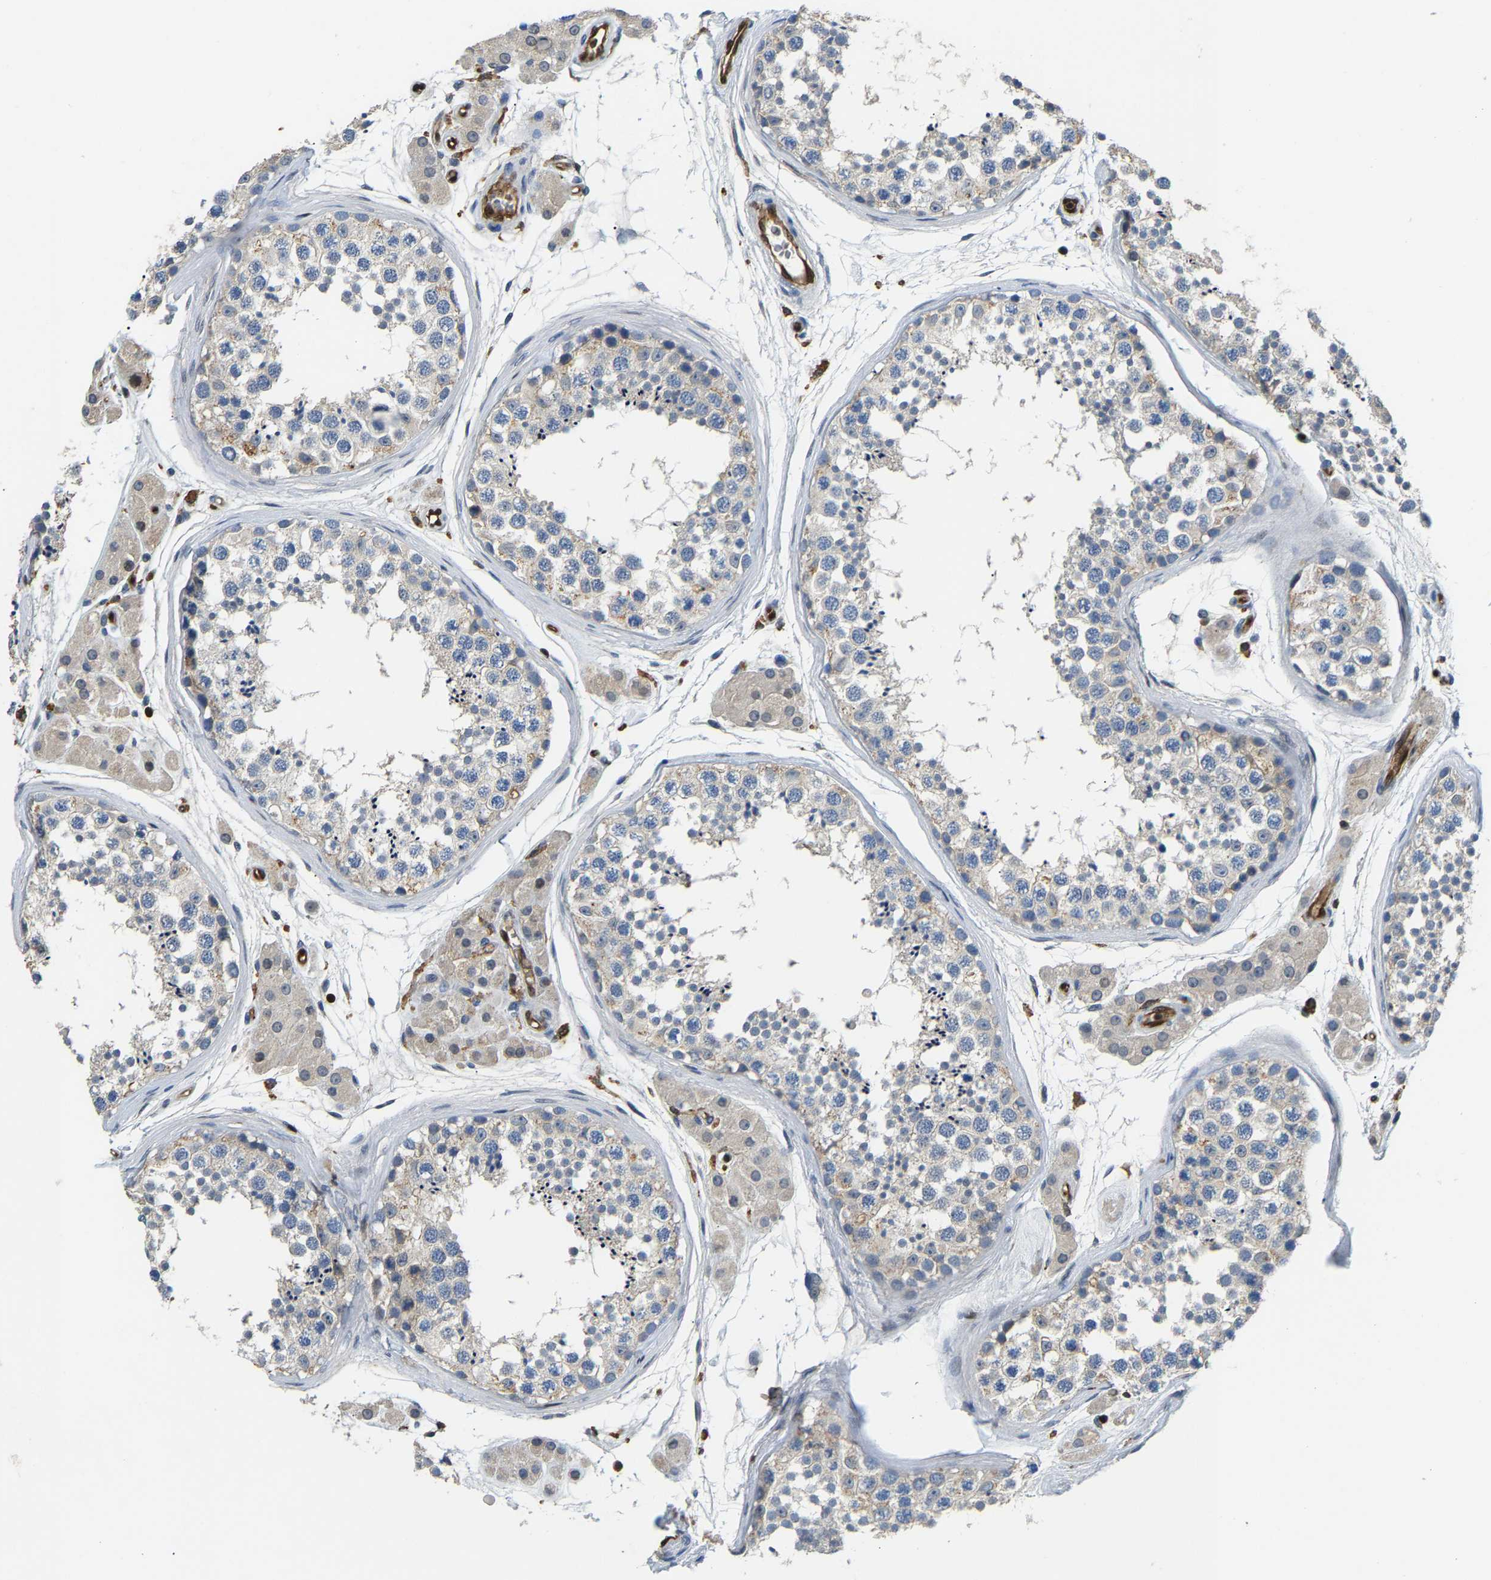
{"staining": {"intensity": "weak", "quantity": "<25%", "location": "cytoplasmic/membranous"}, "tissue": "testis", "cell_type": "Cells in seminiferous ducts", "image_type": "normal", "snomed": [{"axis": "morphology", "description": "Normal tissue, NOS"}, {"axis": "topography", "description": "Testis"}], "caption": "Histopathology image shows no protein expression in cells in seminiferous ducts of unremarkable testis.", "gene": "GIMAP7", "patient": {"sex": "male", "age": 56}}